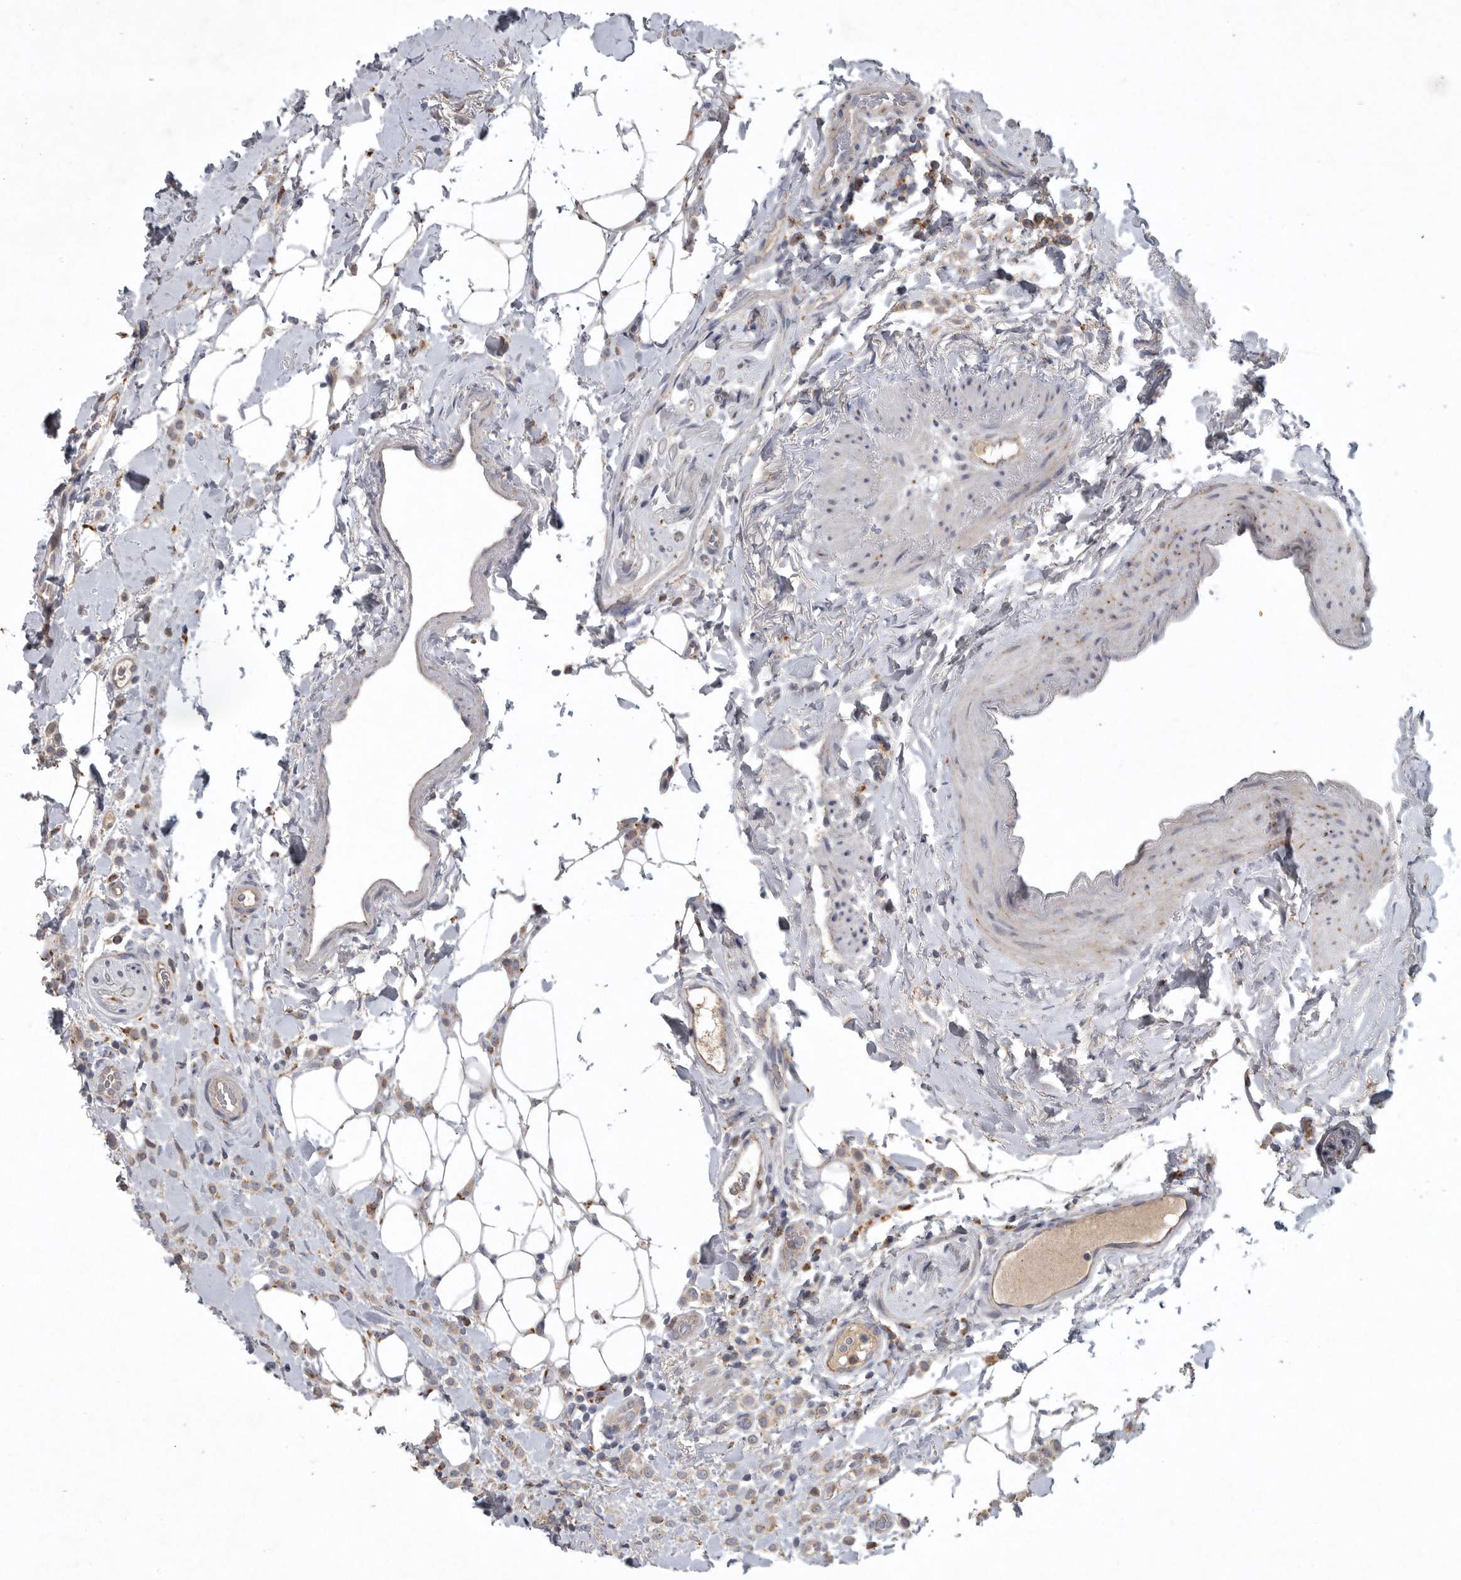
{"staining": {"intensity": "weak", "quantity": ">75%", "location": "cytoplasmic/membranous"}, "tissue": "breast cancer", "cell_type": "Tumor cells", "image_type": "cancer", "snomed": [{"axis": "morphology", "description": "Normal tissue, NOS"}, {"axis": "morphology", "description": "Lobular carcinoma"}, {"axis": "topography", "description": "Breast"}], "caption": "Breast lobular carcinoma was stained to show a protein in brown. There is low levels of weak cytoplasmic/membranous positivity in approximately >75% of tumor cells. Immunohistochemistry (ihc) stains the protein in brown and the nuclei are stained blue.", "gene": "LAMTOR3", "patient": {"sex": "female", "age": 50}}